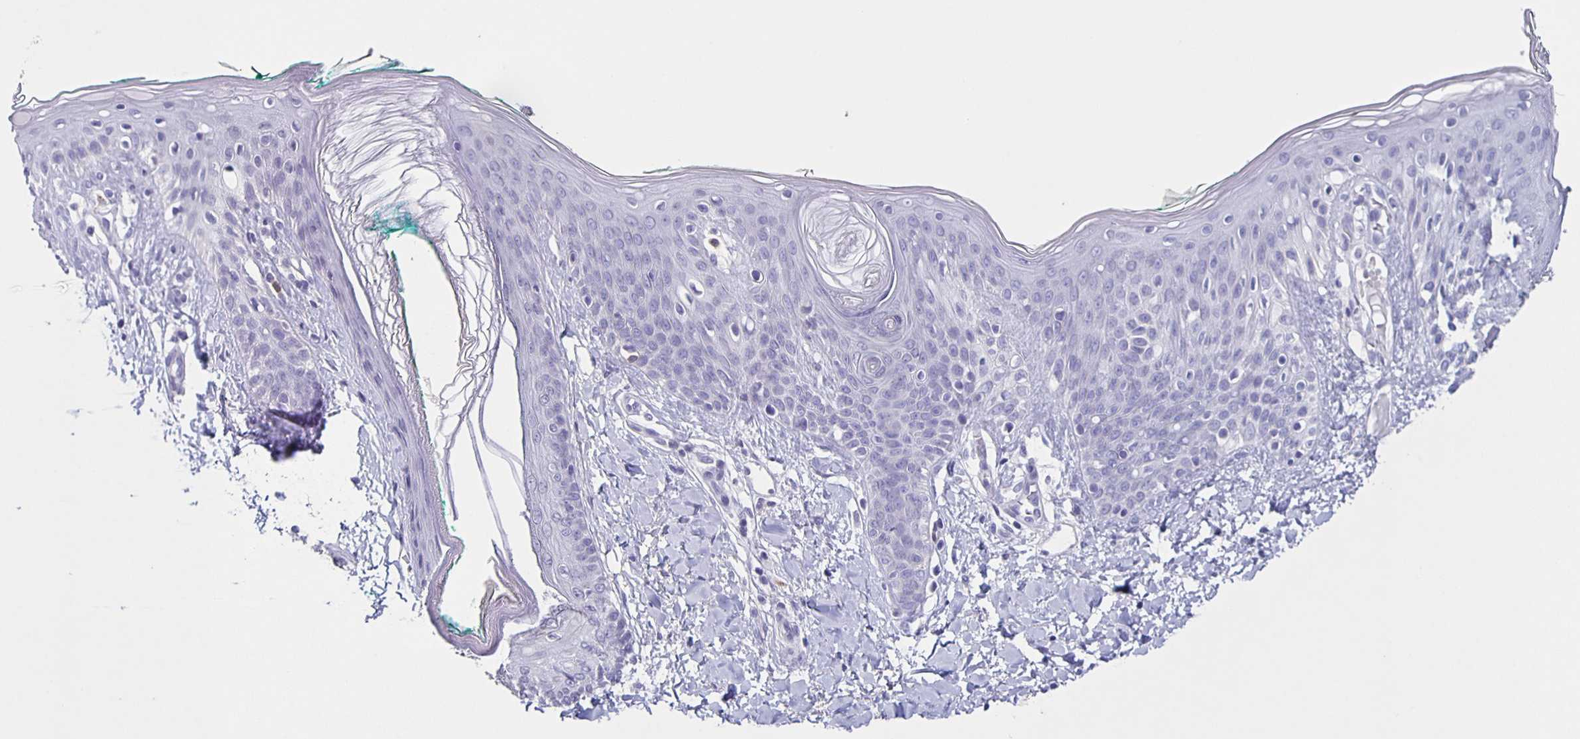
{"staining": {"intensity": "negative", "quantity": "none", "location": "none"}, "tissue": "skin", "cell_type": "Fibroblasts", "image_type": "normal", "snomed": [{"axis": "morphology", "description": "Normal tissue, NOS"}, {"axis": "topography", "description": "Skin"}], "caption": "The photomicrograph displays no staining of fibroblasts in unremarkable skin.", "gene": "CARNS1", "patient": {"sex": "male", "age": 16}}